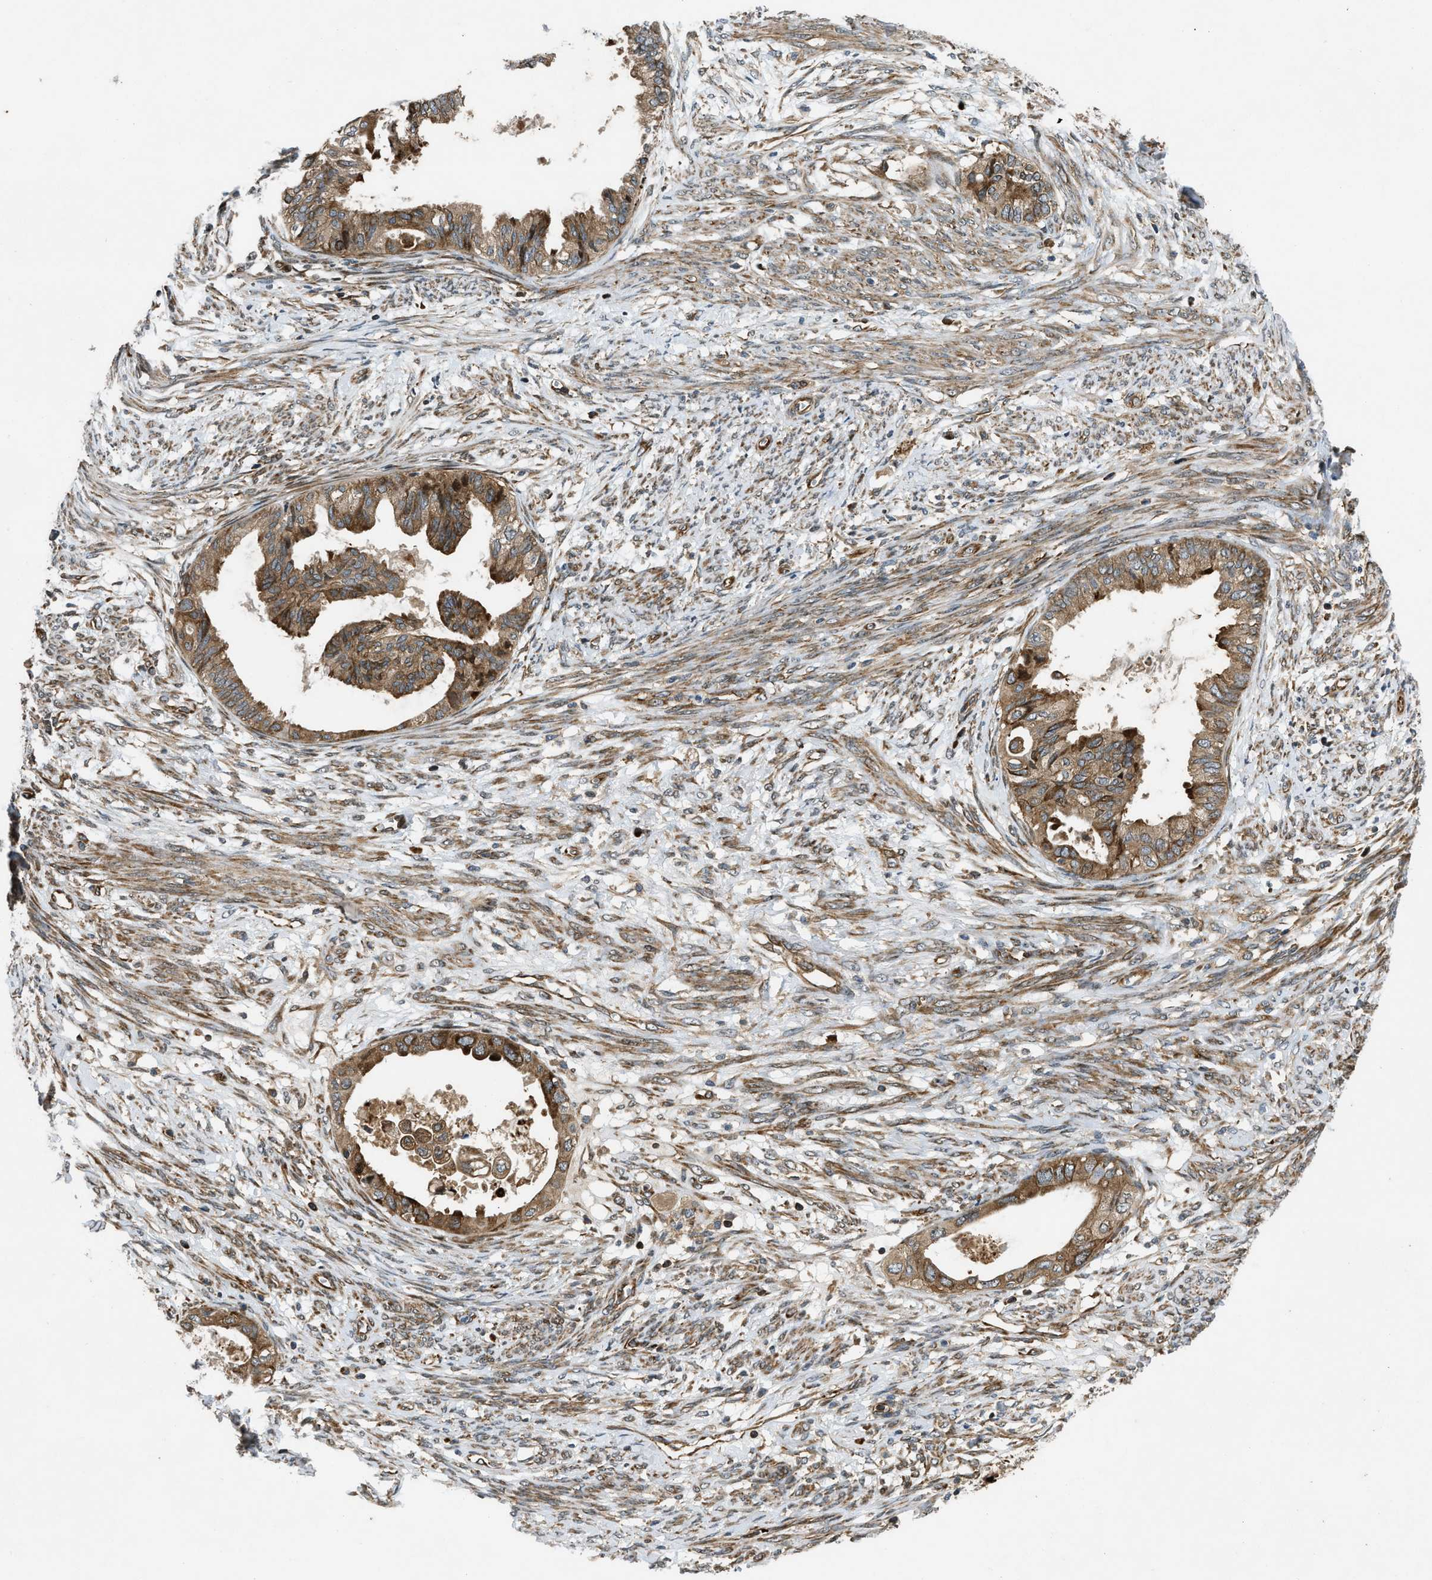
{"staining": {"intensity": "moderate", "quantity": ">75%", "location": "cytoplasmic/membranous"}, "tissue": "cervical cancer", "cell_type": "Tumor cells", "image_type": "cancer", "snomed": [{"axis": "morphology", "description": "Normal tissue, NOS"}, {"axis": "morphology", "description": "Adenocarcinoma, NOS"}, {"axis": "topography", "description": "Cervix"}, {"axis": "topography", "description": "Endometrium"}], "caption": "Adenocarcinoma (cervical) stained for a protein (brown) shows moderate cytoplasmic/membranous positive staining in approximately >75% of tumor cells.", "gene": "RASGRF2", "patient": {"sex": "female", "age": 86}}